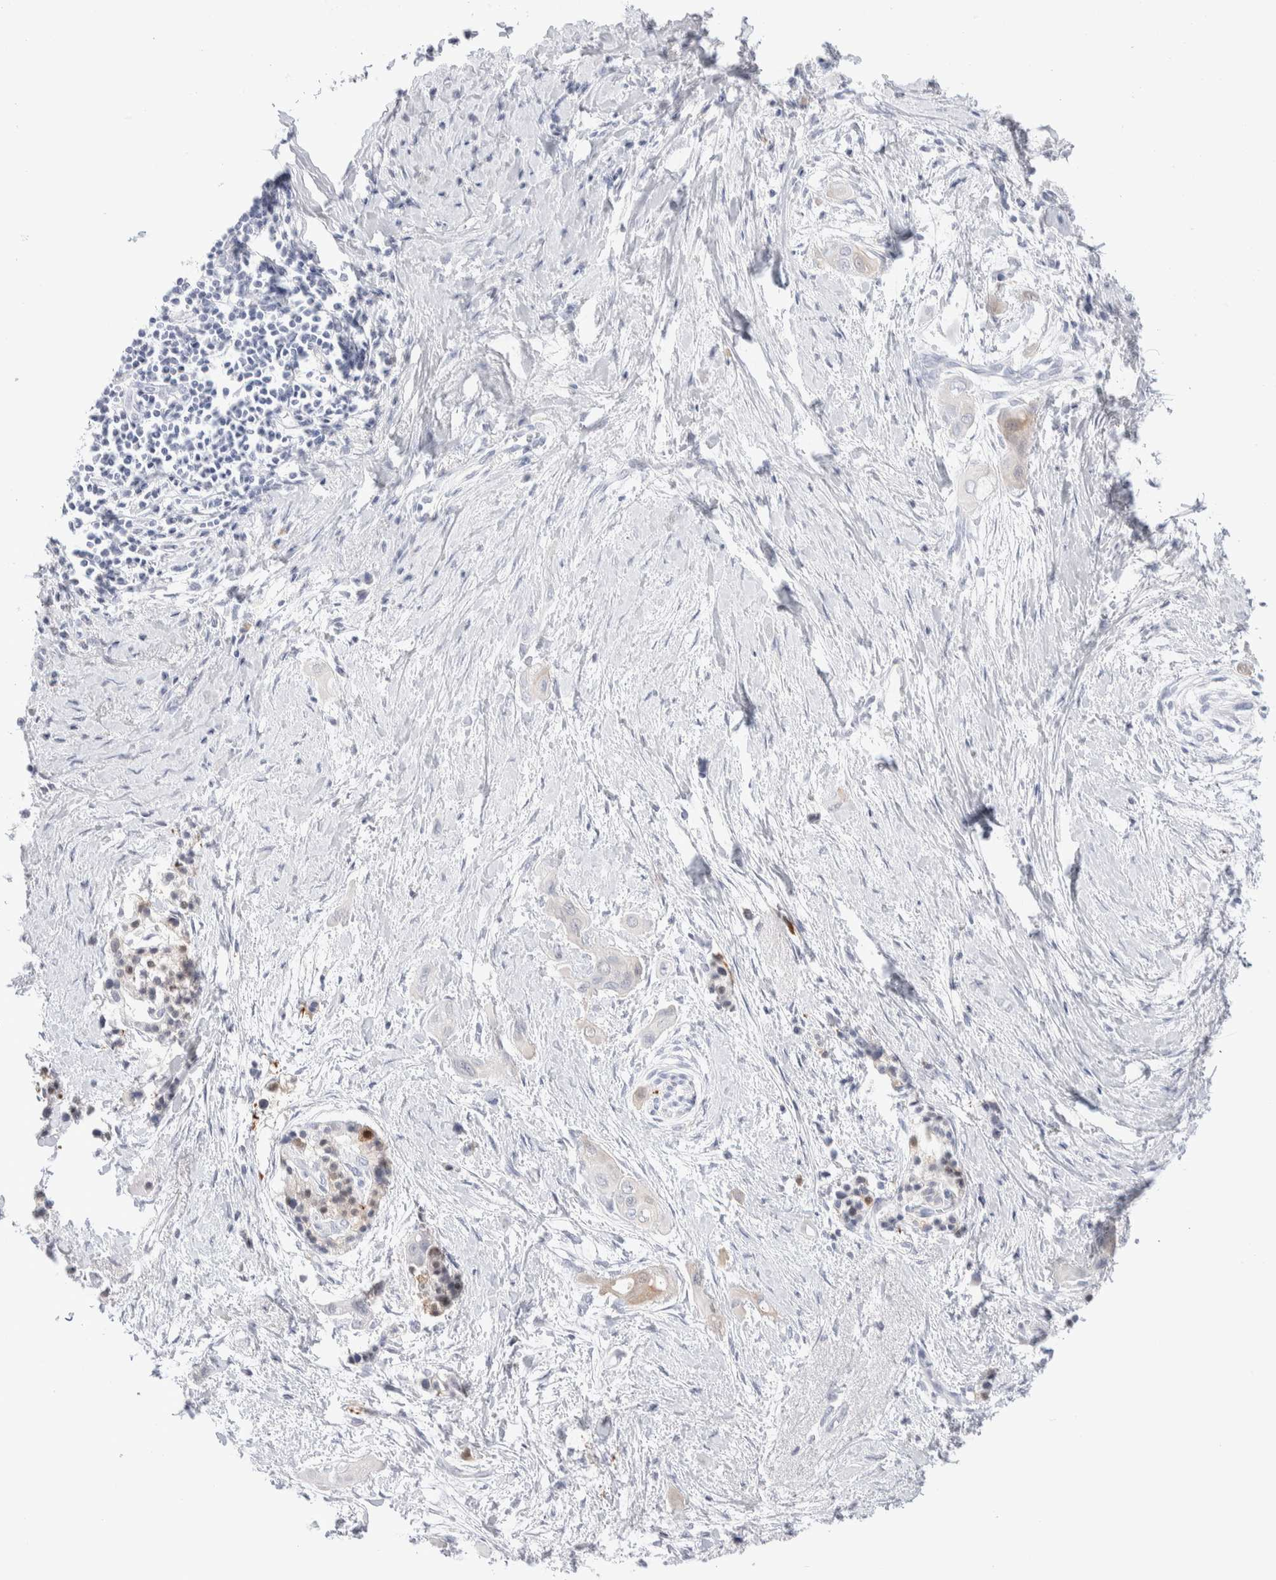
{"staining": {"intensity": "weak", "quantity": "25%-75%", "location": "cytoplasmic/membranous"}, "tissue": "pancreatic cancer", "cell_type": "Tumor cells", "image_type": "cancer", "snomed": [{"axis": "morphology", "description": "Adenocarcinoma, NOS"}, {"axis": "topography", "description": "Pancreas"}], "caption": "A brown stain shows weak cytoplasmic/membranous positivity of a protein in pancreatic adenocarcinoma tumor cells. The staining was performed using DAB to visualize the protein expression in brown, while the nuclei were stained in blue with hematoxylin (Magnification: 20x).", "gene": "GDA", "patient": {"sex": "male", "age": 59}}